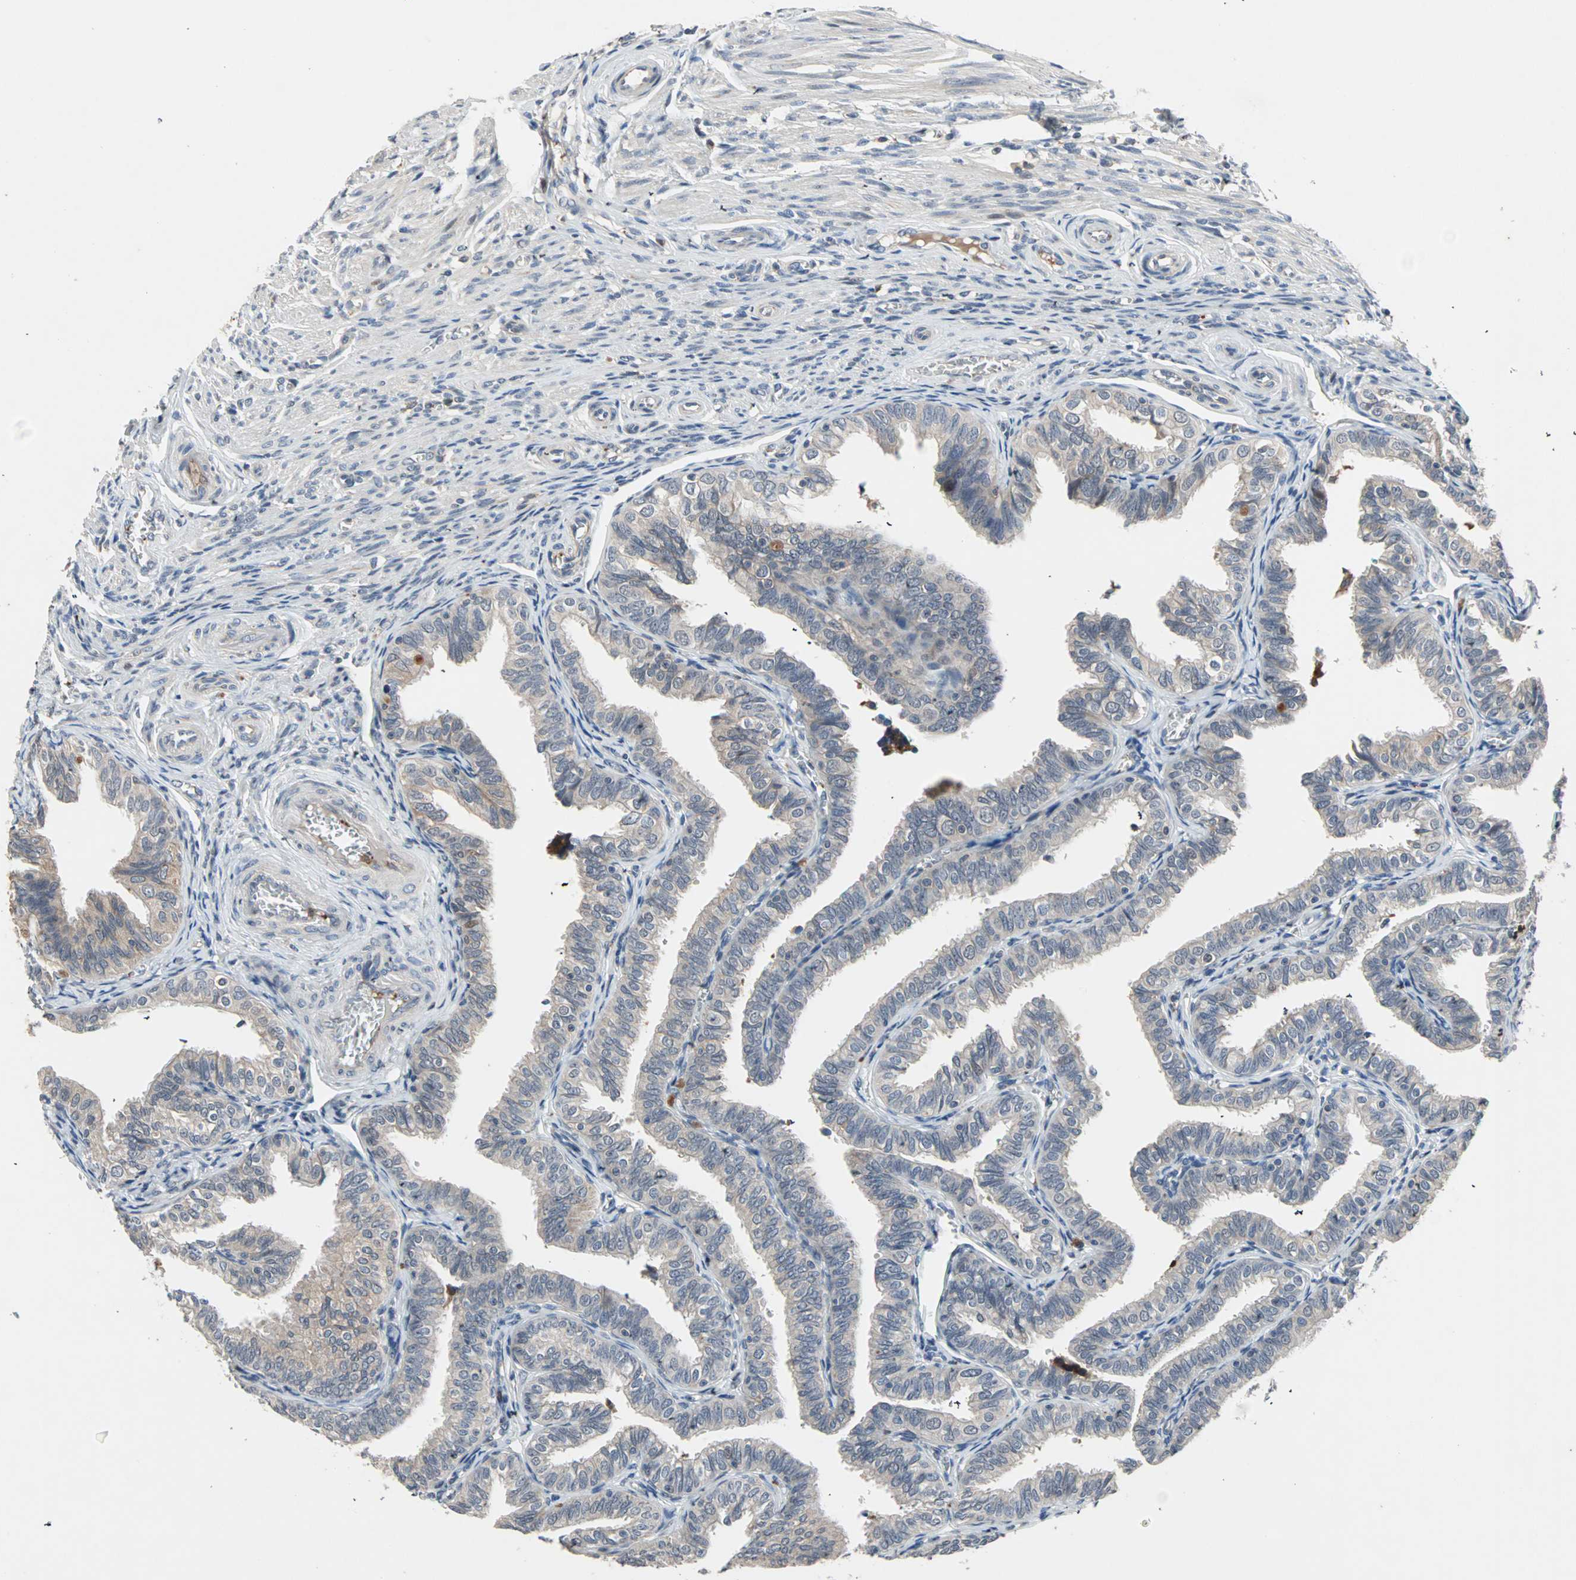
{"staining": {"intensity": "weak", "quantity": "25%-75%", "location": "cytoplasmic/membranous"}, "tissue": "fallopian tube", "cell_type": "Glandular cells", "image_type": "normal", "snomed": [{"axis": "morphology", "description": "Normal tissue, NOS"}, {"axis": "topography", "description": "Fallopian tube"}], "caption": "This image shows benign fallopian tube stained with immunohistochemistry (IHC) to label a protein in brown. The cytoplasmic/membranous of glandular cells show weak positivity for the protein. Nuclei are counter-stained blue.", "gene": "PROS1", "patient": {"sex": "female", "age": 46}}